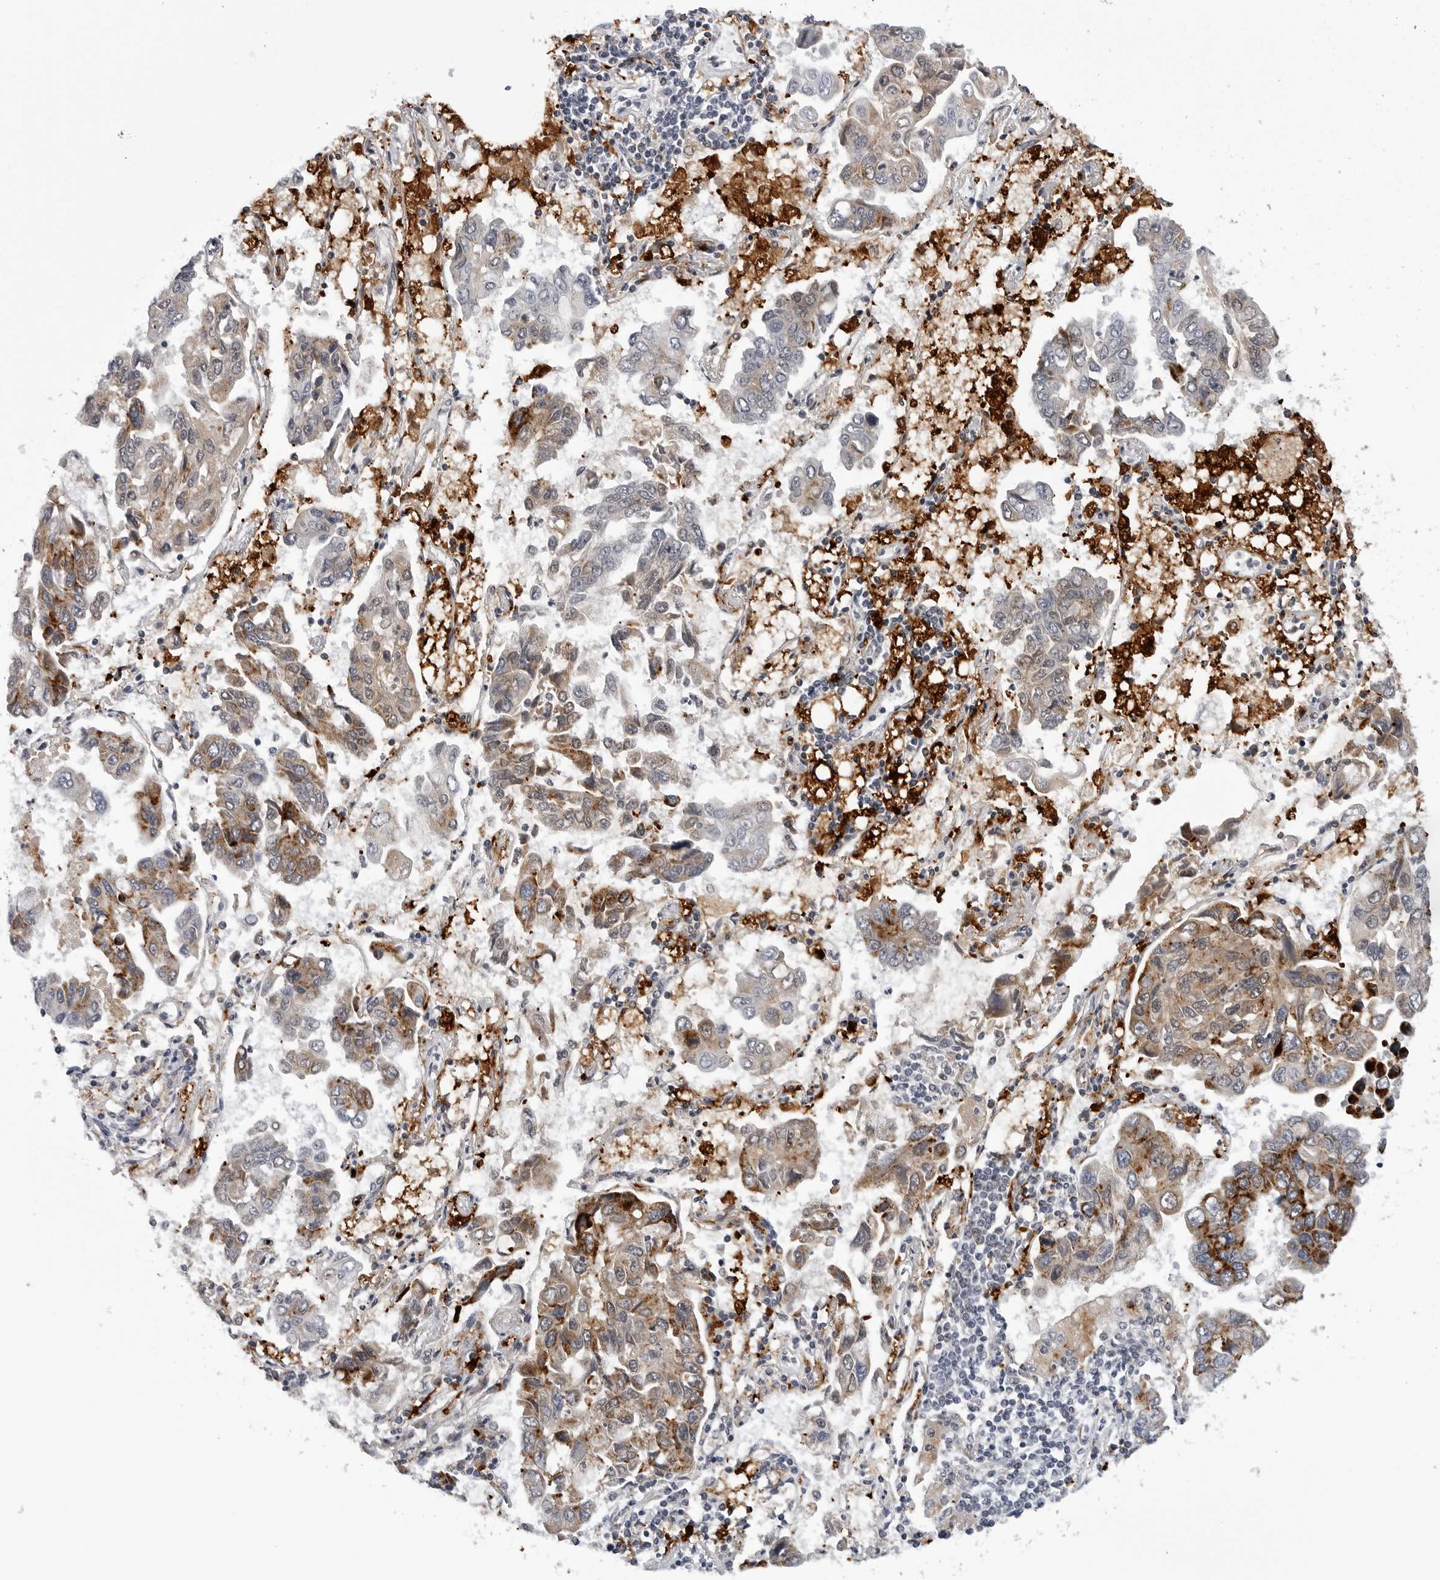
{"staining": {"intensity": "moderate", "quantity": "<25%", "location": "cytoplasmic/membranous"}, "tissue": "lung cancer", "cell_type": "Tumor cells", "image_type": "cancer", "snomed": [{"axis": "morphology", "description": "Adenocarcinoma, NOS"}, {"axis": "topography", "description": "Lung"}], "caption": "This photomicrograph demonstrates adenocarcinoma (lung) stained with IHC to label a protein in brown. The cytoplasmic/membranous of tumor cells show moderate positivity for the protein. Nuclei are counter-stained blue.", "gene": "CDK20", "patient": {"sex": "male", "age": 64}}